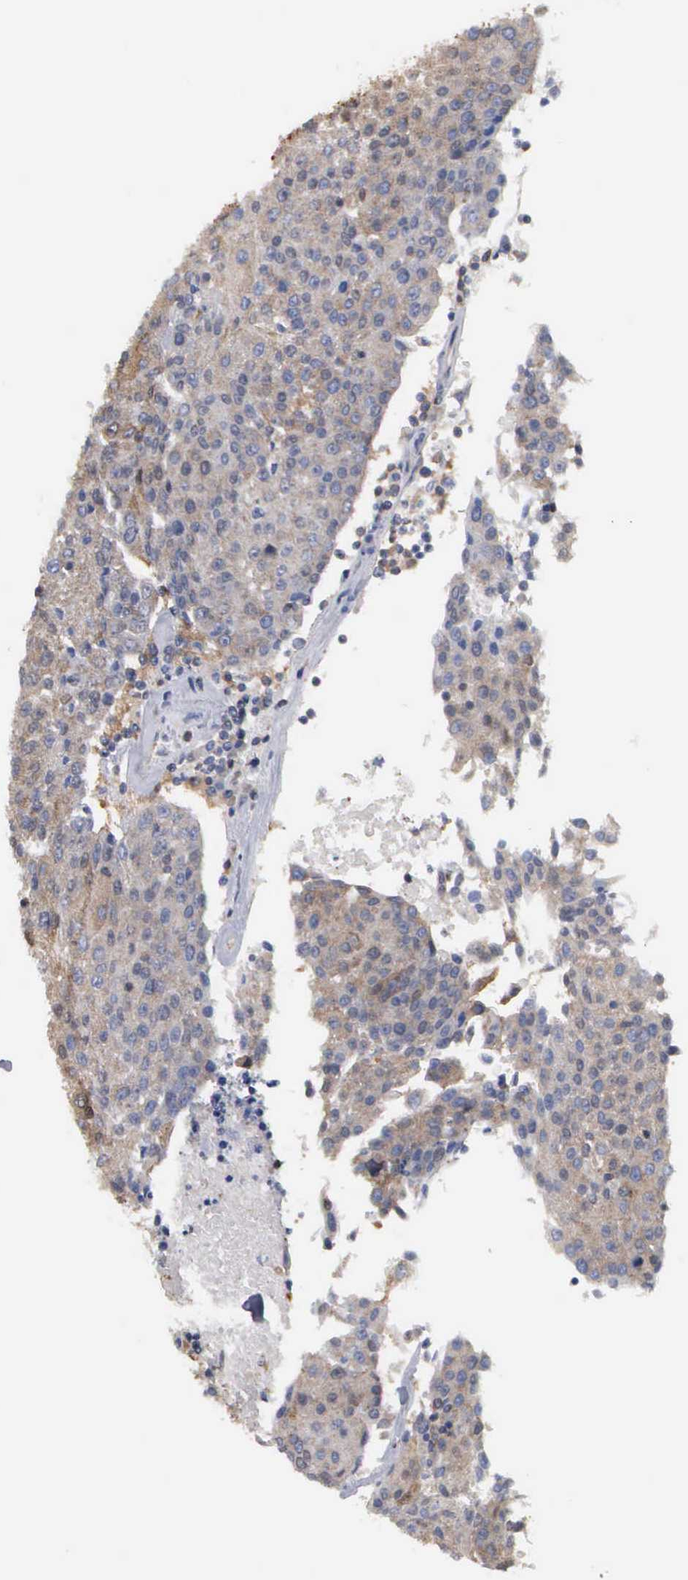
{"staining": {"intensity": "weak", "quantity": ">75%", "location": "cytoplasmic/membranous"}, "tissue": "urothelial cancer", "cell_type": "Tumor cells", "image_type": "cancer", "snomed": [{"axis": "morphology", "description": "Urothelial carcinoma, High grade"}, {"axis": "topography", "description": "Urinary bladder"}], "caption": "DAB (3,3'-diaminobenzidine) immunohistochemical staining of human high-grade urothelial carcinoma shows weak cytoplasmic/membranous protein expression in approximately >75% of tumor cells.", "gene": "G6PD", "patient": {"sex": "female", "age": 85}}